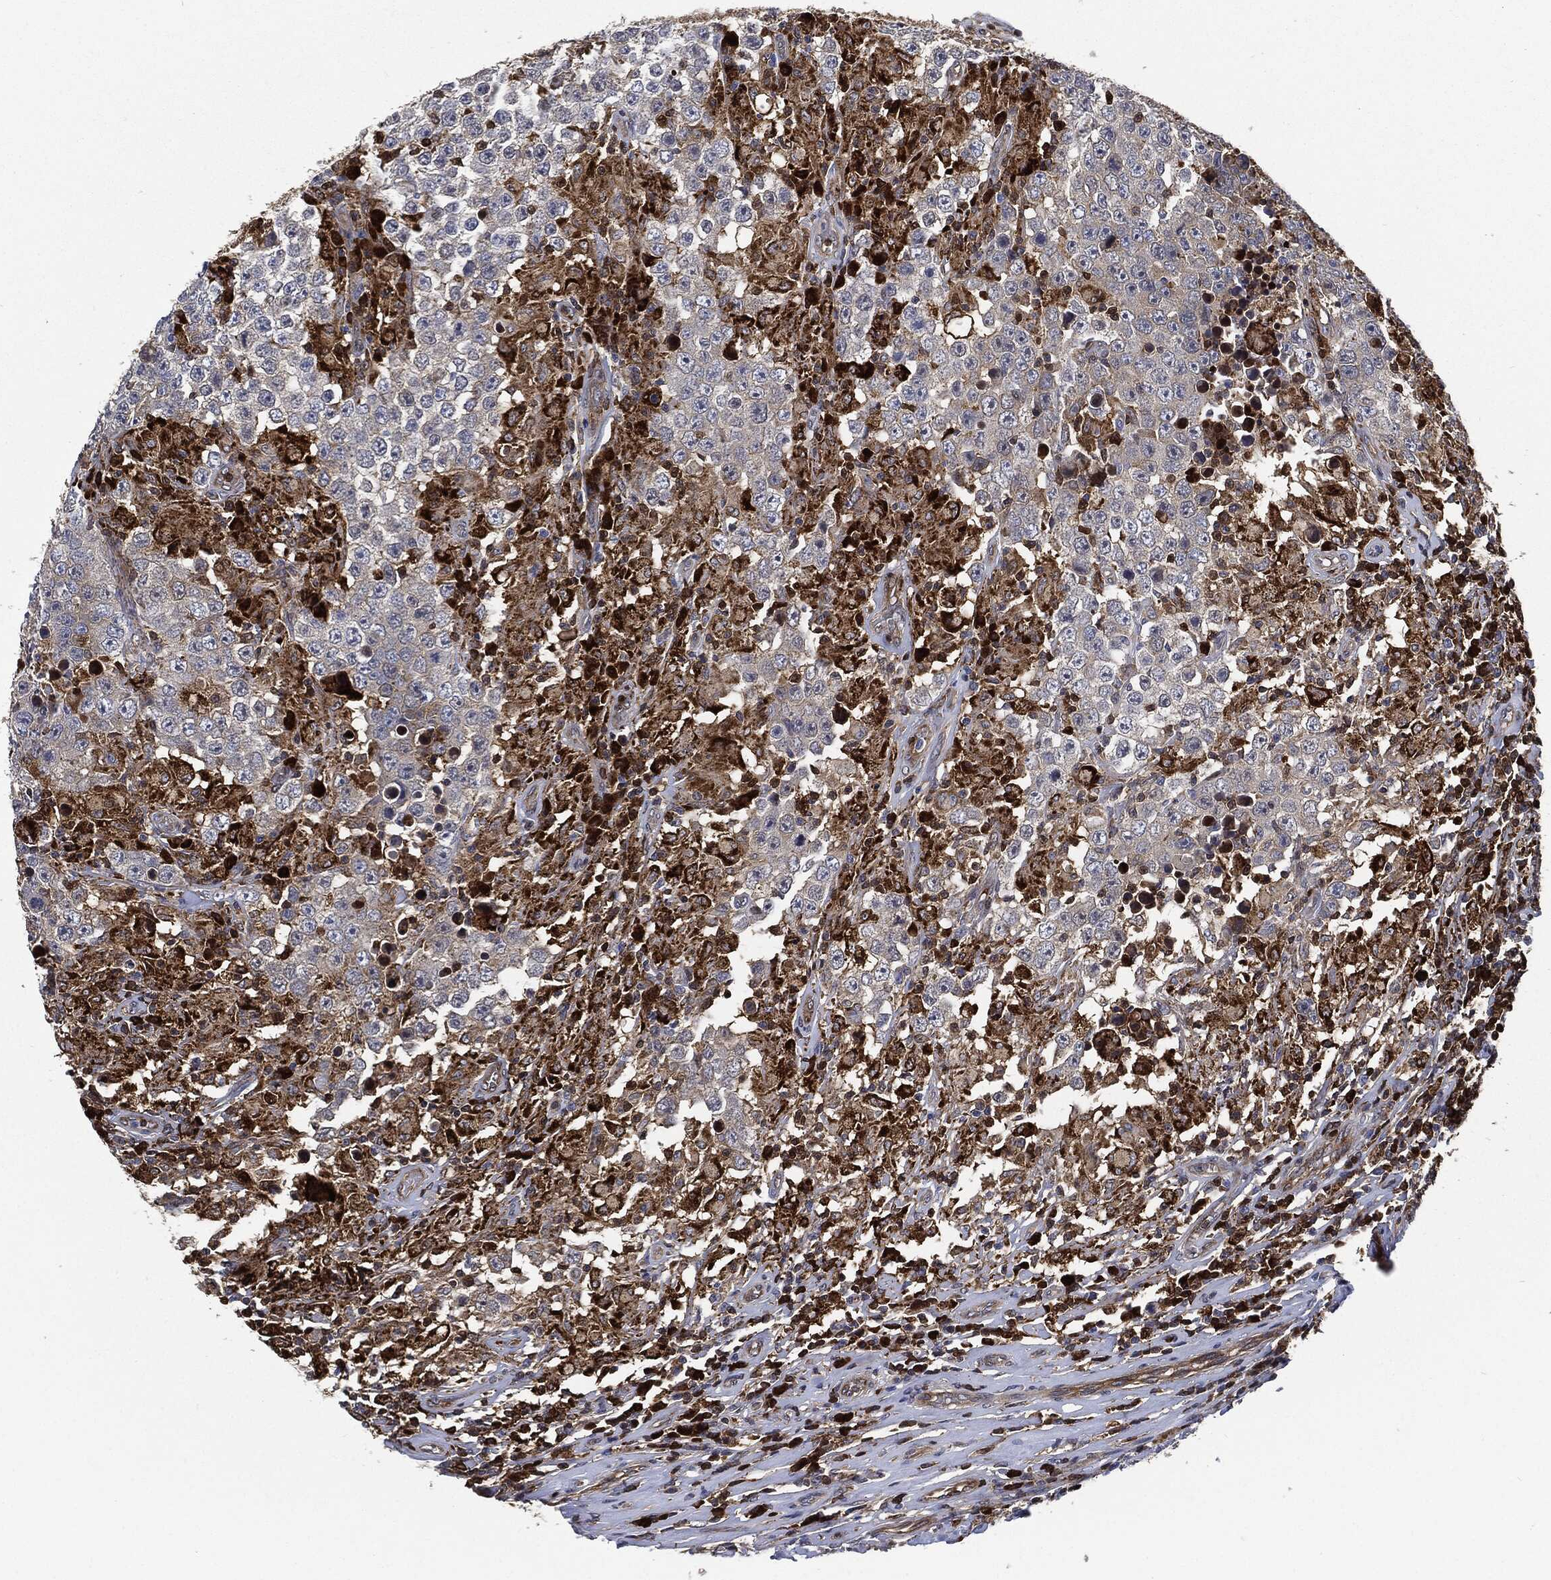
{"staining": {"intensity": "negative", "quantity": "none", "location": "none"}, "tissue": "testis cancer", "cell_type": "Tumor cells", "image_type": "cancer", "snomed": [{"axis": "morphology", "description": "Seminoma, NOS"}, {"axis": "morphology", "description": "Carcinoma, Embryonal, NOS"}, {"axis": "topography", "description": "Testis"}], "caption": "Immunohistochemistry (IHC) image of embryonal carcinoma (testis) stained for a protein (brown), which exhibits no positivity in tumor cells.", "gene": "PRDX2", "patient": {"sex": "male", "age": 41}}